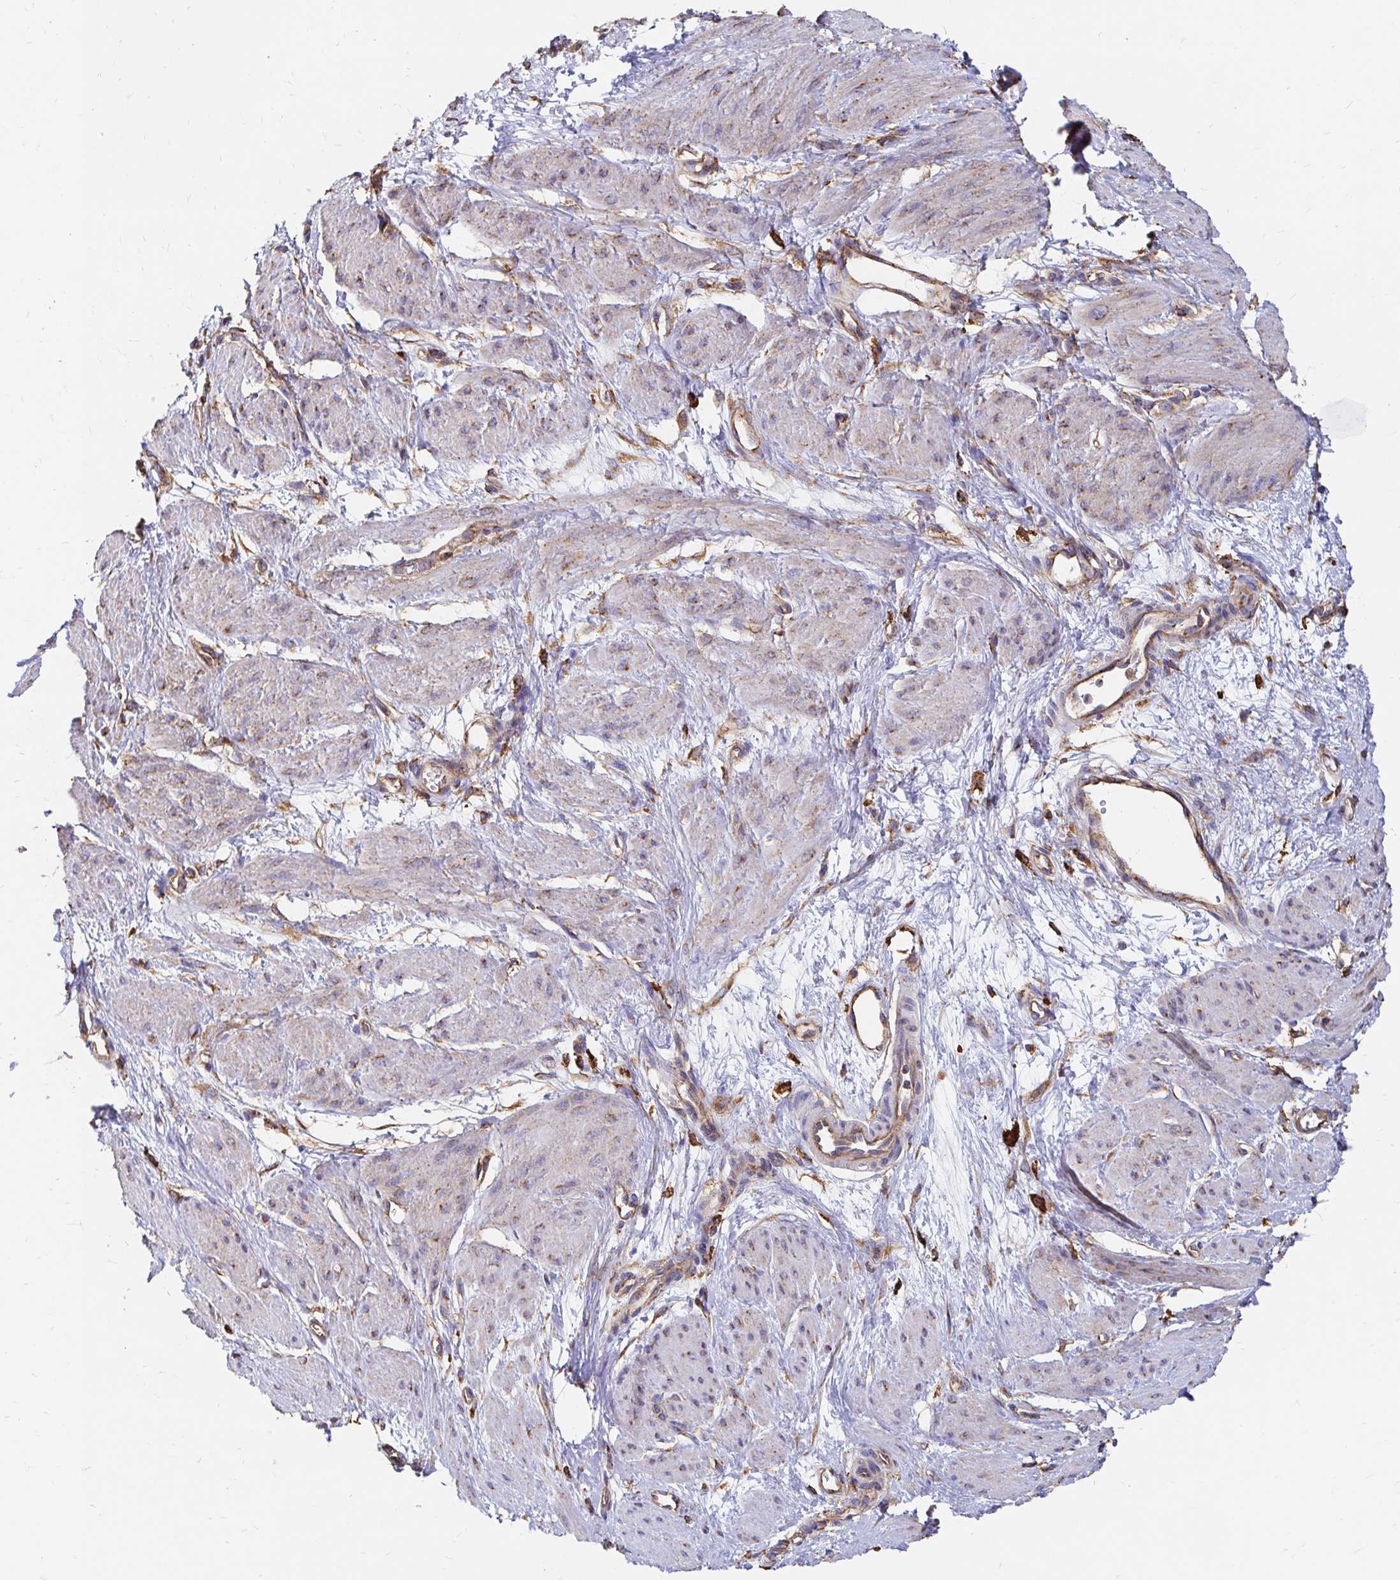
{"staining": {"intensity": "weak", "quantity": "<25%", "location": "cytoplasmic/membranous"}, "tissue": "smooth muscle", "cell_type": "Smooth muscle cells", "image_type": "normal", "snomed": [{"axis": "morphology", "description": "Normal tissue, NOS"}, {"axis": "topography", "description": "Smooth muscle"}, {"axis": "topography", "description": "Uterus"}], "caption": "Immunohistochemical staining of normal smooth muscle exhibits no significant staining in smooth muscle cells.", "gene": "CLTC", "patient": {"sex": "female", "age": 39}}